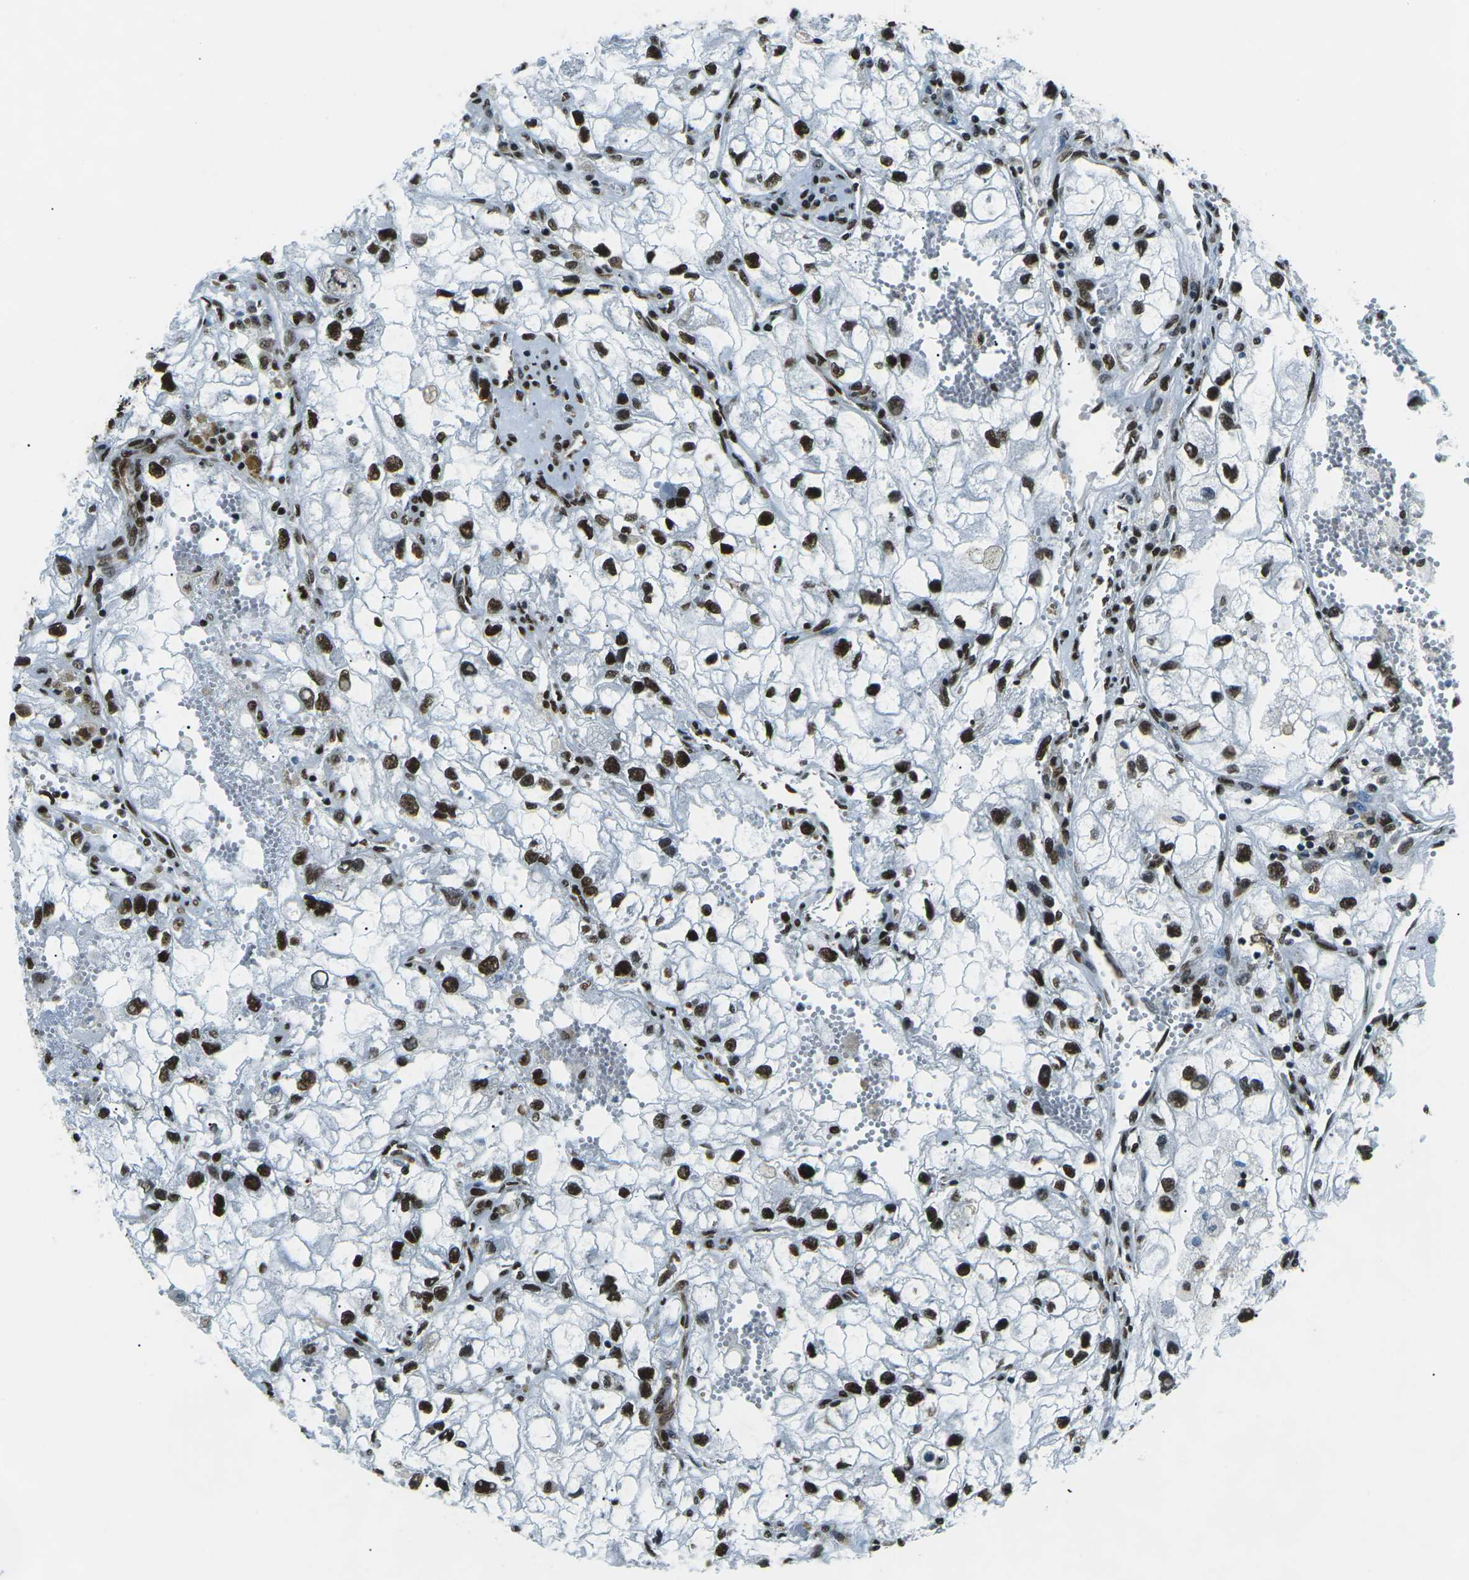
{"staining": {"intensity": "strong", "quantity": ">75%", "location": "nuclear"}, "tissue": "renal cancer", "cell_type": "Tumor cells", "image_type": "cancer", "snomed": [{"axis": "morphology", "description": "Adenocarcinoma, NOS"}, {"axis": "topography", "description": "Kidney"}], "caption": "Immunohistochemistry micrograph of human adenocarcinoma (renal) stained for a protein (brown), which displays high levels of strong nuclear positivity in about >75% of tumor cells.", "gene": "HNRNPL", "patient": {"sex": "female", "age": 70}}